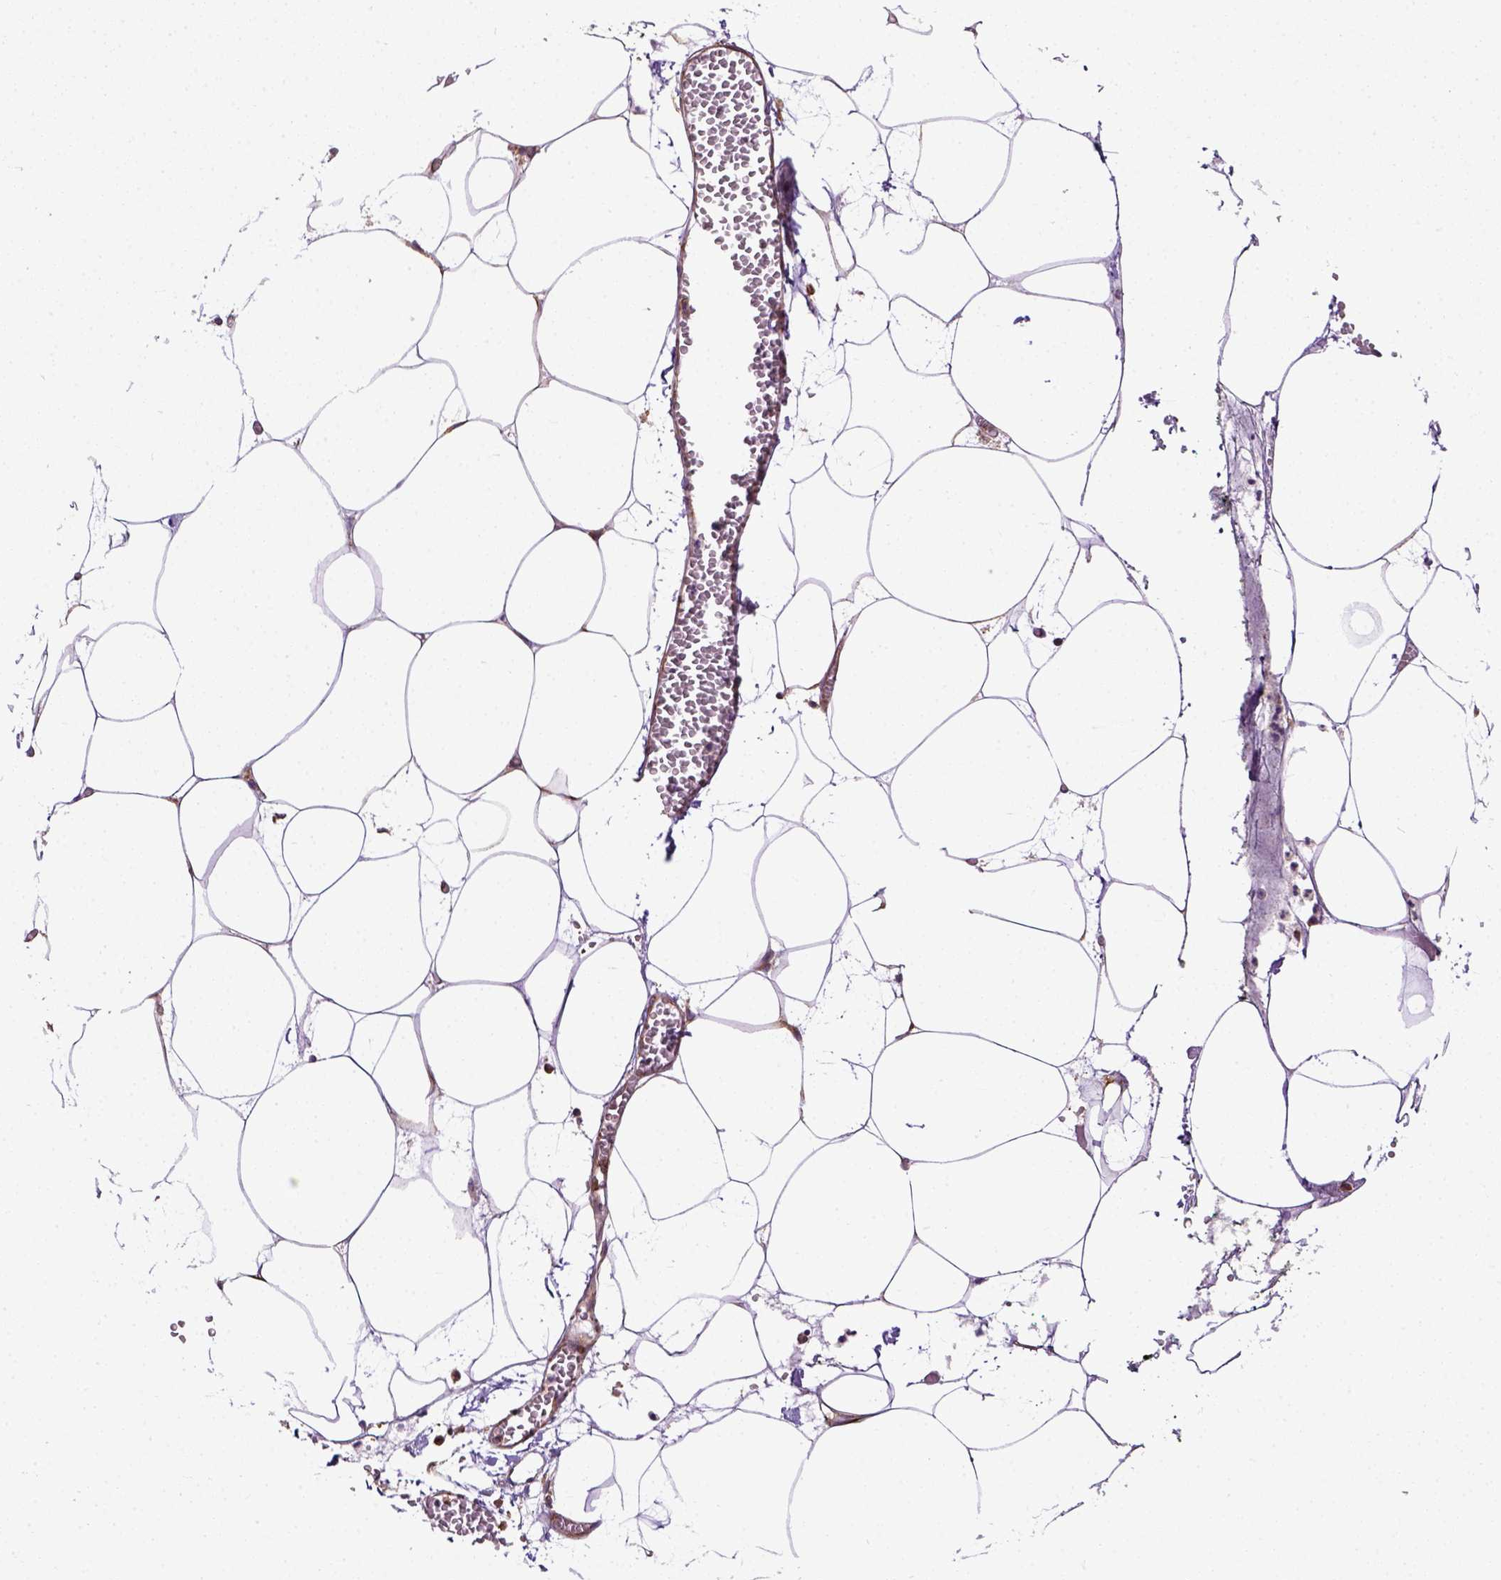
{"staining": {"intensity": "strong", "quantity": ">75%", "location": "cytoplasmic/membranous"}, "tissue": "adipose tissue", "cell_type": "Adipocytes", "image_type": "normal", "snomed": [{"axis": "morphology", "description": "Normal tissue, NOS"}, {"axis": "topography", "description": "Adipose tissue"}, {"axis": "topography", "description": "Pancreas"}, {"axis": "topography", "description": "Peripheral nerve tissue"}], "caption": "A histopathology image of human adipose tissue stained for a protein displays strong cytoplasmic/membranous brown staining in adipocytes. The staining is performed using DAB brown chromogen to label protein expression. The nuclei are counter-stained blue using hematoxylin.", "gene": "CAPRIN1", "patient": {"sex": "female", "age": 58}}